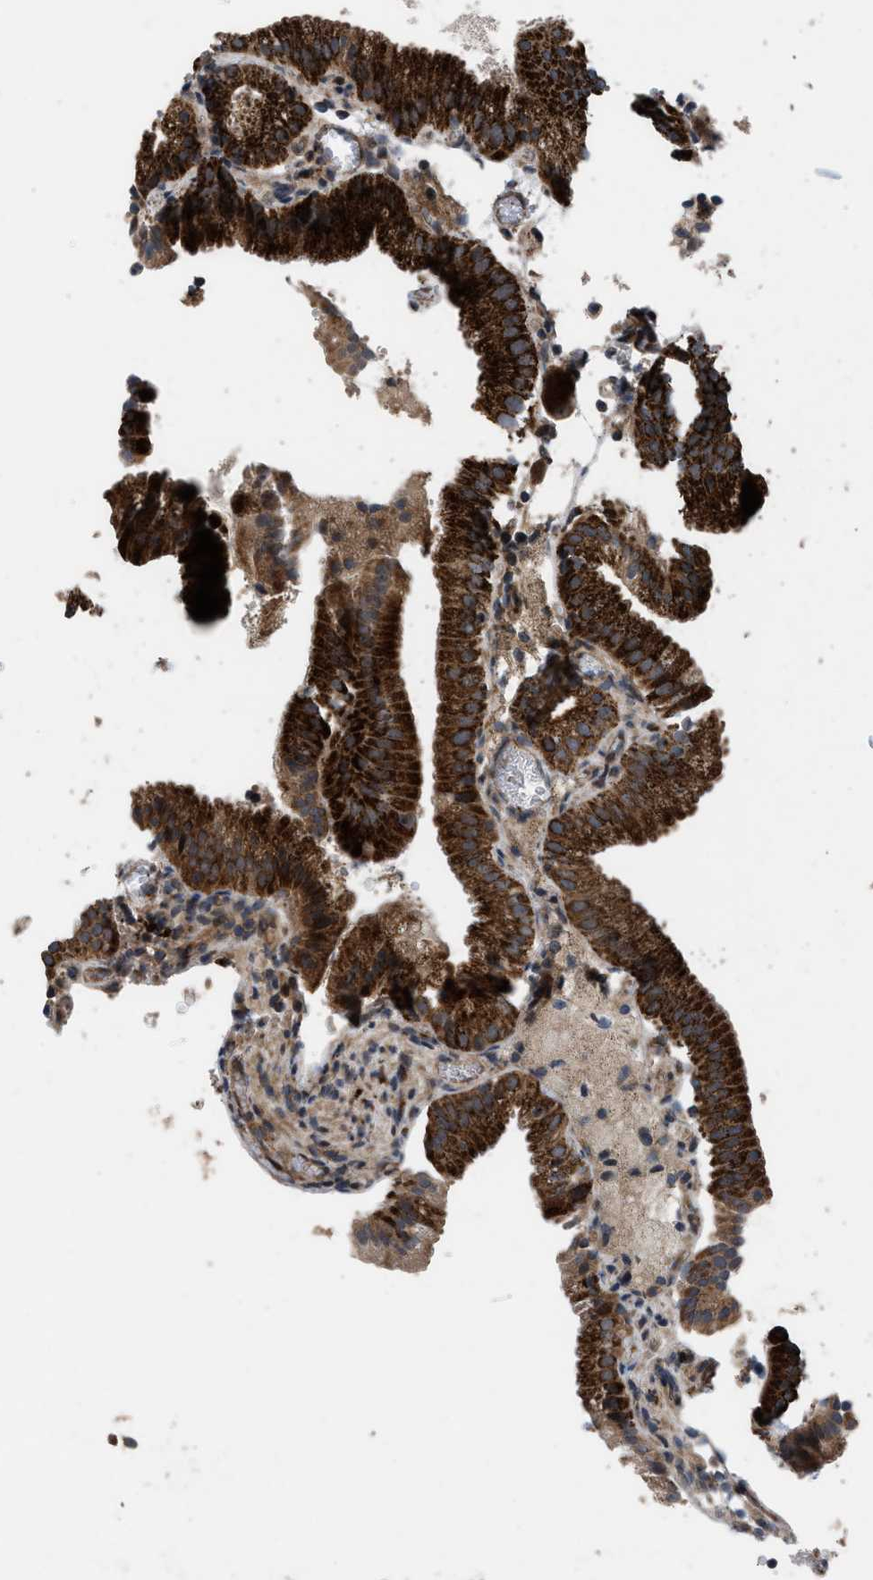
{"staining": {"intensity": "strong", "quantity": ">75%", "location": "cytoplasmic/membranous"}, "tissue": "gallbladder", "cell_type": "Glandular cells", "image_type": "normal", "snomed": [{"axis": "morphology", "description": "Normal tissue, NOS"}, {"axis": "topography", "description": "Gallbladder"}], "caption": "Immunohistochemistry (IHC) staining of unremarkable gallbladder, which displays high levels of strong cytoplasmic/membranous positivity in about >75% of glandular cells indicating strong cytoplasmic/membranous protein expression. The staining was performed using DAB (brown) for protein detection and nuclei were counterstained in hematoxylin (blue).", "gene": "AP3M2", "patient": {"sex": "male", "age": 54}}